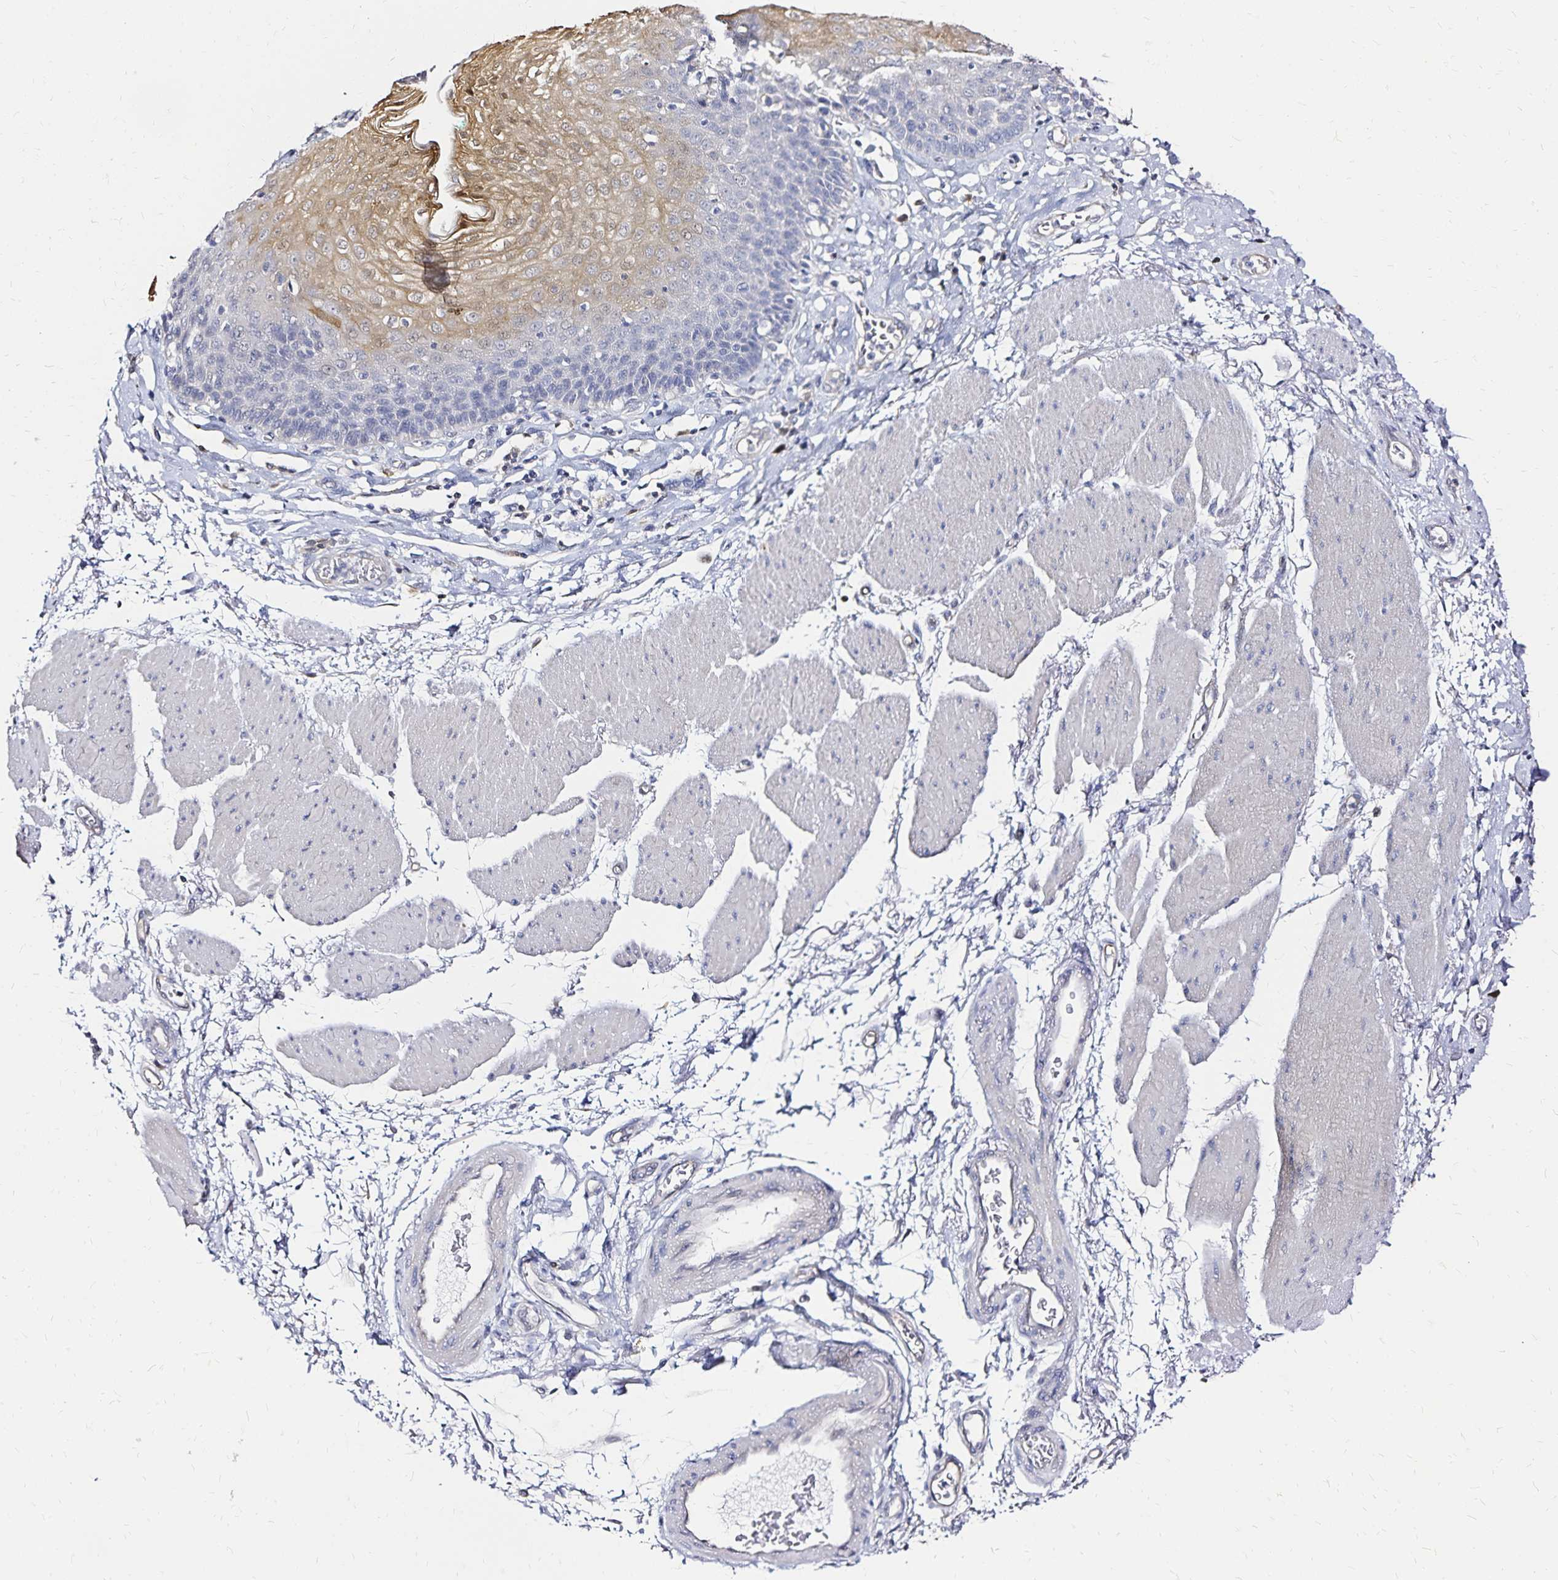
{"staining": {"intensity": "negative", "quantity": "none", "location": "none"}, "tissue": "esophagus", "cell_type": "Squamous epithelial cells", "image_type": "normal", "snomed": [{"axis": "morphology", "description": "Normal tissue, NOS"}, {"axis": "topography", "description": "Esophagus"}], "caption": "Squamous epithelial cells show no significant expression in unremarkable esophagus. (DAB (3,3'-diaminobenzidine) IHC visualized using brightfield microscopy, high magnification).", "gene": "SLC5A1", "patient": {"sex": "female", "age": 81}}